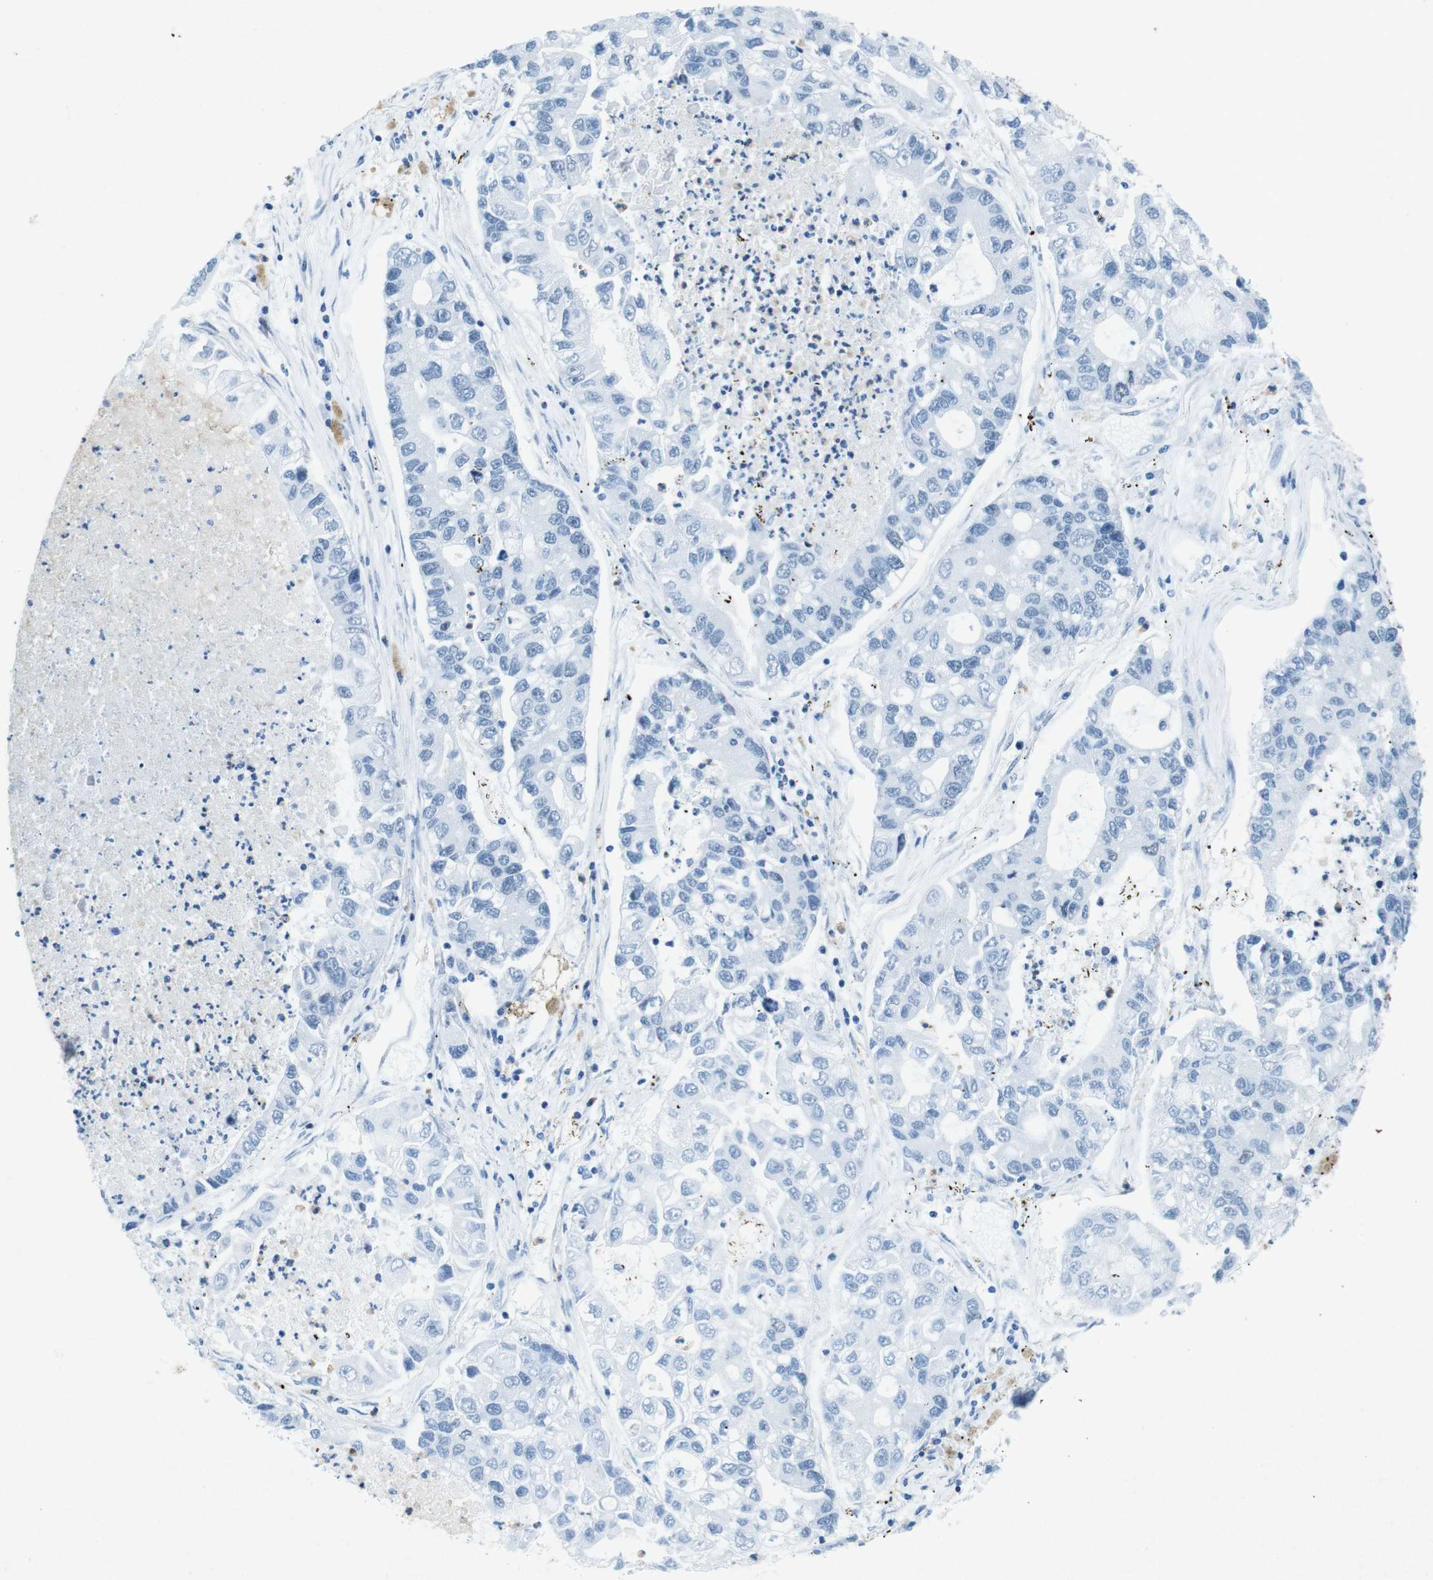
{"staining": {"intensity": "negative", "quantity": "none", "location": "none"}, "tissue": "lung cancer", "cell_type": "Tumor cells", "image_type": "cancer", "snomed": [{"axis": "morphology", "description": "Adenocarcinoma, NOS"}, {"axis": "topography", "description": "Lung"}], "caption": "Human lung adenocarcinoma stained for a protein using immunohistochemistry (IHC) reveals no positivity in tumor cells.", "gene": "CTAG1B", "patient": {"sex": "female", "age": 51}}